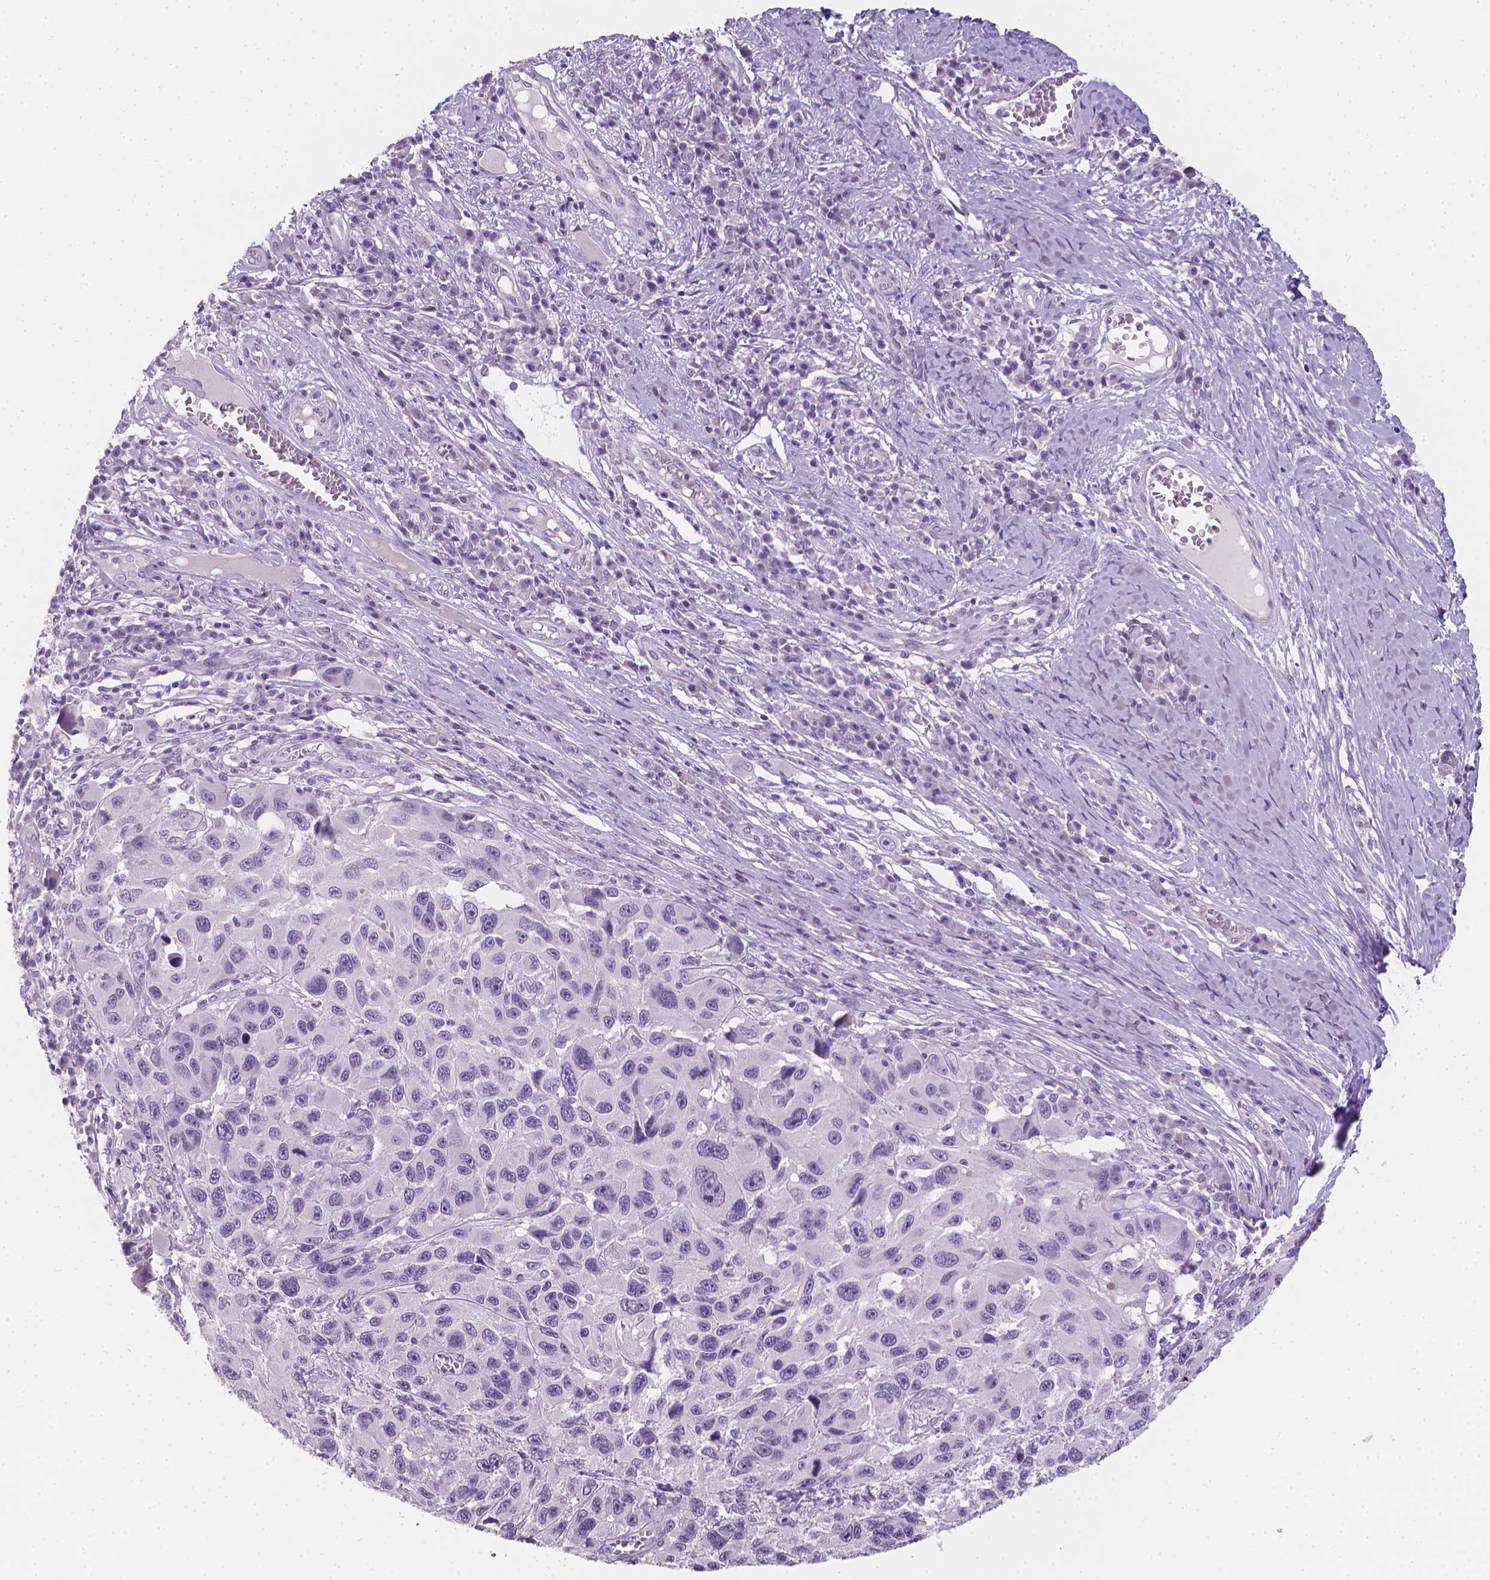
{"staining": {"intensity": "negative", "quantity": "none", "location": "none"}, "tissue": "melanoma", "cell_type": "Tumor cells", "image_type": "cancer", "snomed": [{"axis": "morphology", "description": "Malignant melanoma, NOS"}, {"axis": "topography", "description": "Skin"}], "caption": "This is a micrograph of IHC staining of melanoma, which shows no staining in tumor cells.", "gene": "TNNI2", "patient": {"sex": "male", "age": 53}}